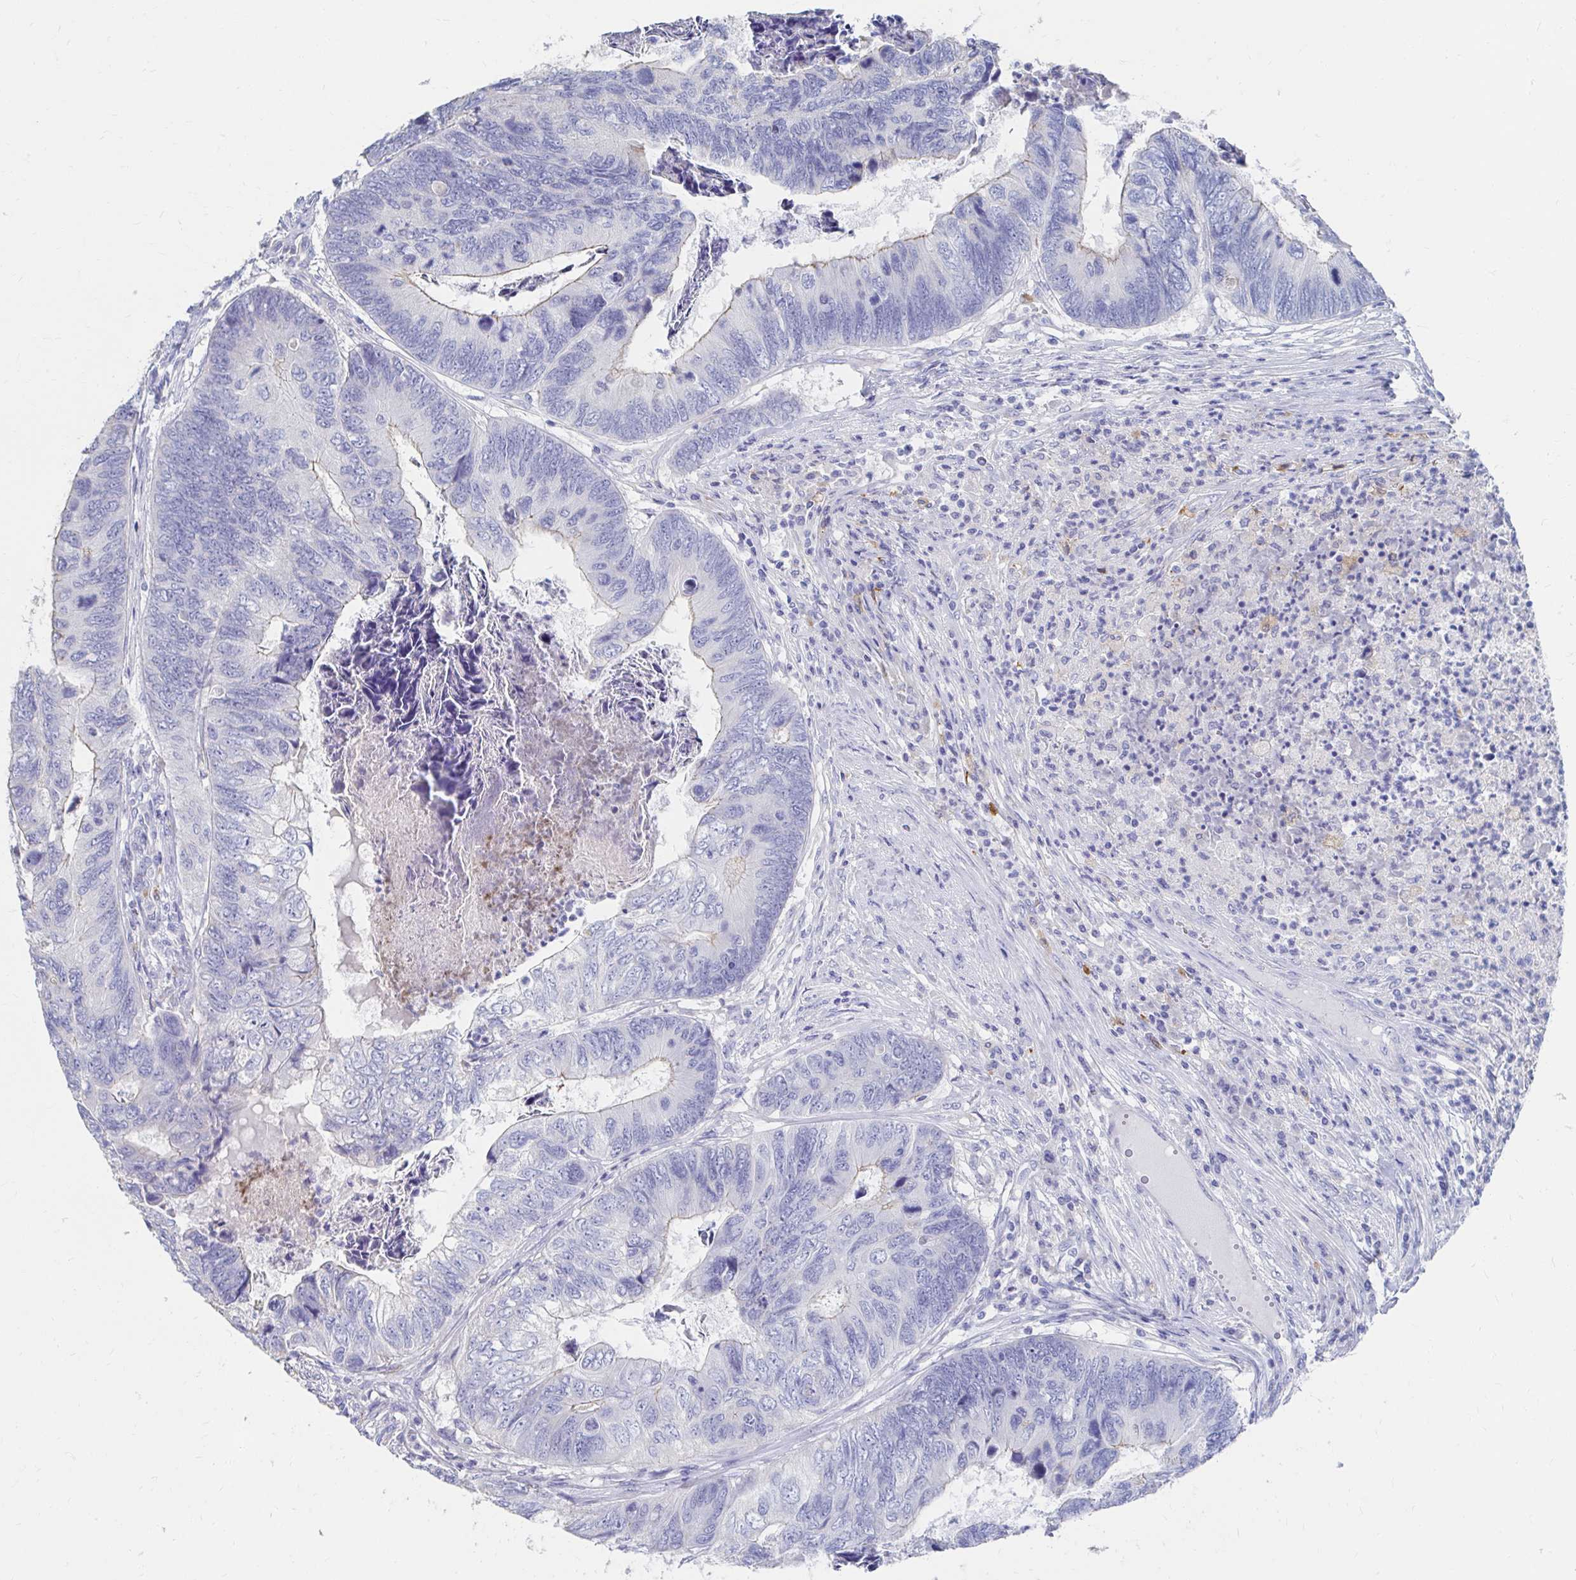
{"staining": {"intensity": "negative", "quantity": "none", "location": "none"}, "tissue": "colorectal cancer", "cell_type": "Tumor cells", "image_type": "cancer", "snomed": [{"axis": "morphology", "description": "Adenocarcinoma, NOS"}, {"axis": "topography", "description": "Colon"}], "caption": "High magnification brightfield microscopy of colorectal adenocarcinoma stained with DAB (brown) and counterstained with hematoxylin (blue): tumor cells show no significant positivity. (Immunohistochemistry (ihc), brightfield microscopy, high magnification).", "gene": "LAMC3", "patient": {"sex": "female", "age": 67}}